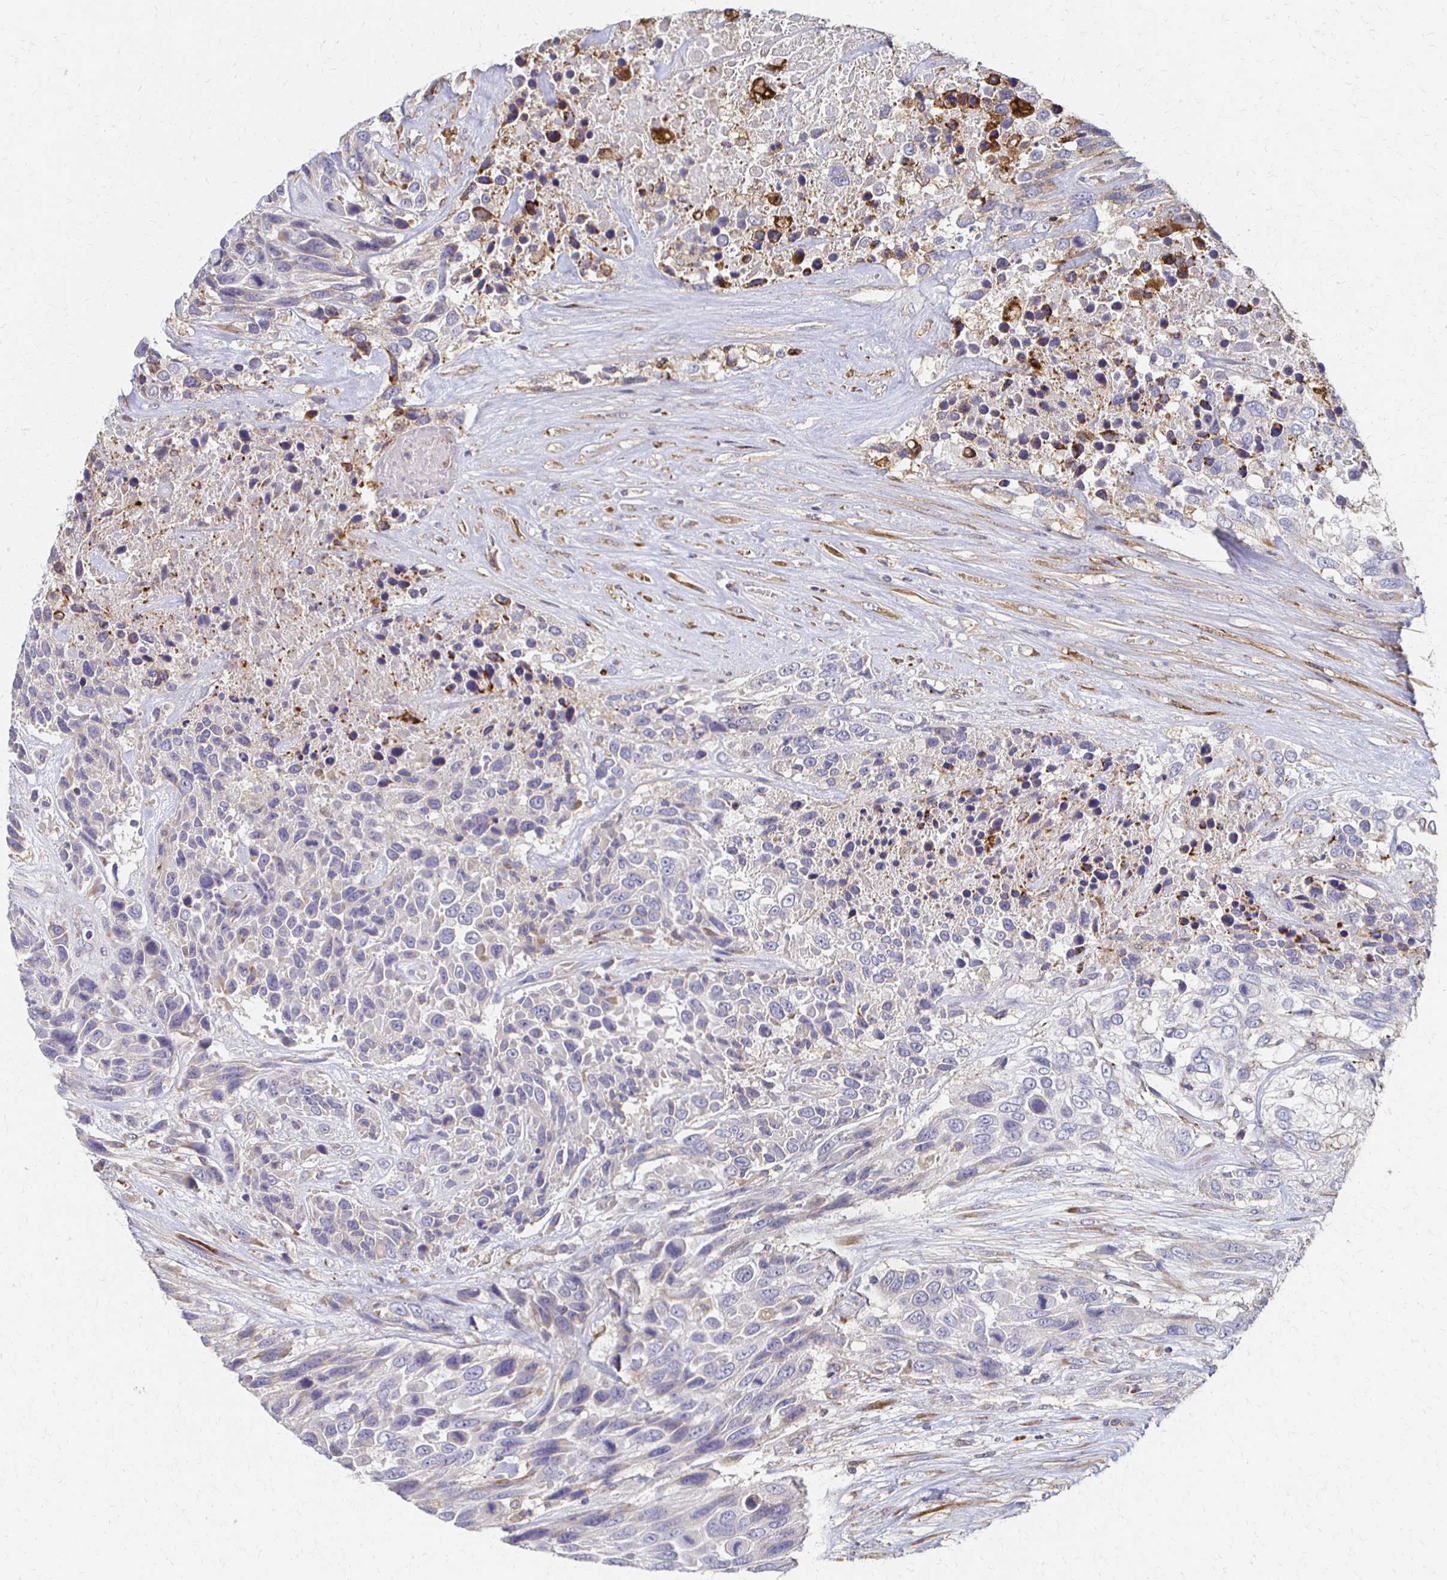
{"staining": {"intensity": "negative", "quantity": "none", "location": "none"}, "tissue": "urothelial cancer", "cell_type": "Tumor cells", "image_type": "cancer", "snomed": [{"axis": "morphology", "description": "Urothelial carcinoma, High grade"}, {"axis": "topography", "description": "Urinary bladder"}], "caption": "IHC photomicrograph of human urothelial cancer stained for a protein (brown), which reveals no expression in tumor cells. (Immunohistochemistry, brightfield microscopy, high magnification).", "gene": "CX3CR1", "patient": {"sex": "female", "age": 70}}